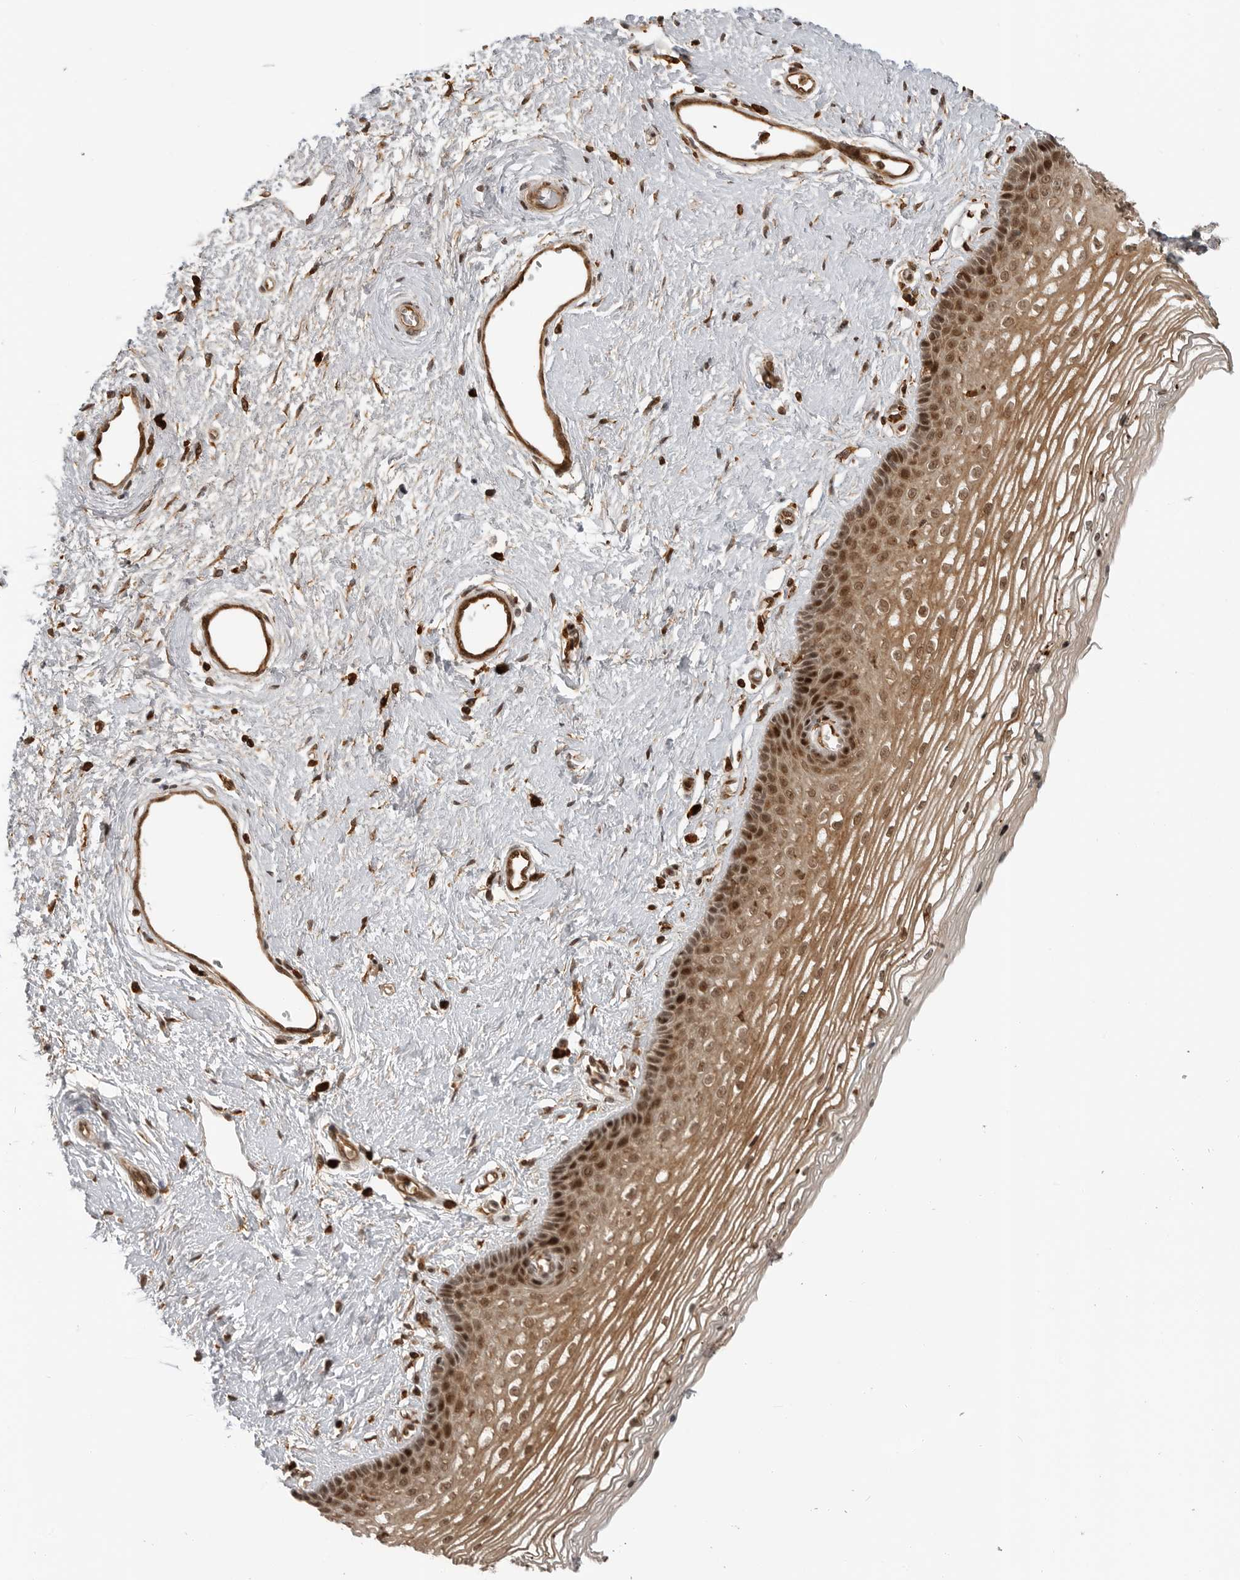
{"staining": {"intensity": "strong", "quantity": "25%-75%", "location": "cytoplasmic/membranous,nuclear"}, "tissue": "vagina", "cell_type": "Squamous epithelial cells", "image_type": "normal", "snomed": [{"axis": "morphology", "description": "Normal tissue, NOS"}, {"axis": "topography", "description": "Vagina"}], "caption": "About 25%-75% of squamous epithelial cells in normal vagina reveal strong cytoplasmic/membranous,nuclear protein staining as visualized by brown immunohistochemical staining.", "gene": "BMP2K", "patient": {"sex": "female", "age": 46}}